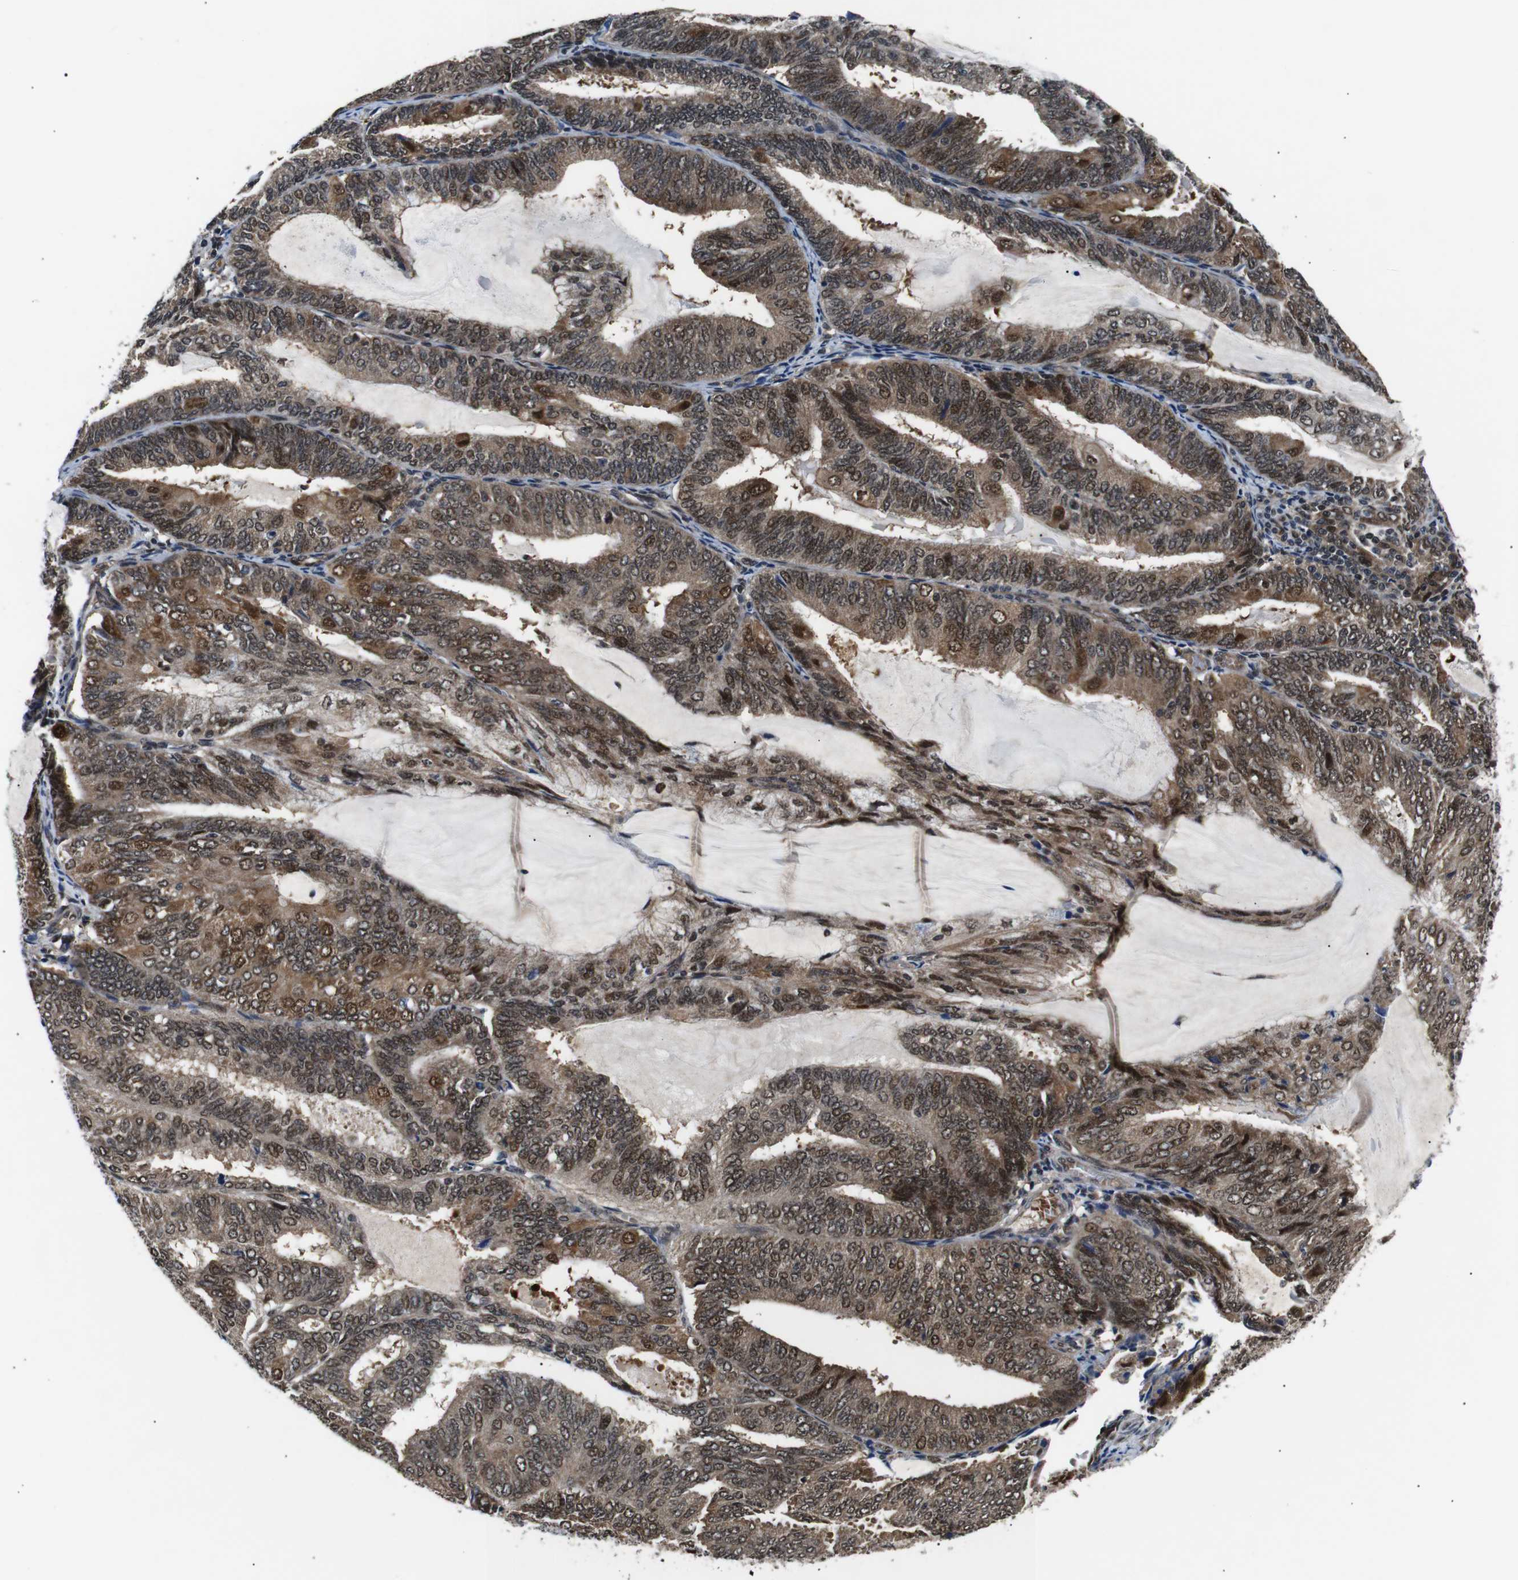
{"staining": {"intensity": "moderate", "quantity": ">75%", "location": "cytoplasmic/membranous,nuclear"}, "tissue": "endometrial cancer", "cell_type": "Tumor cells", "image_type": "cancer", "snomed": [{"axis": "morphology", "description": "Adenocarcinoma, NOS"}, {"axis": "topography", "description": "Endometrium"}], "caption": "Brown immunohistochemical staining in human adenocarcinoma (endometrial) reveals moderate cytoplasmic/membranous and nuclear staining in approximately >75% of tumor cells.", "gene": "SKP1", "patient": {"sex": "female", "age": 81}}